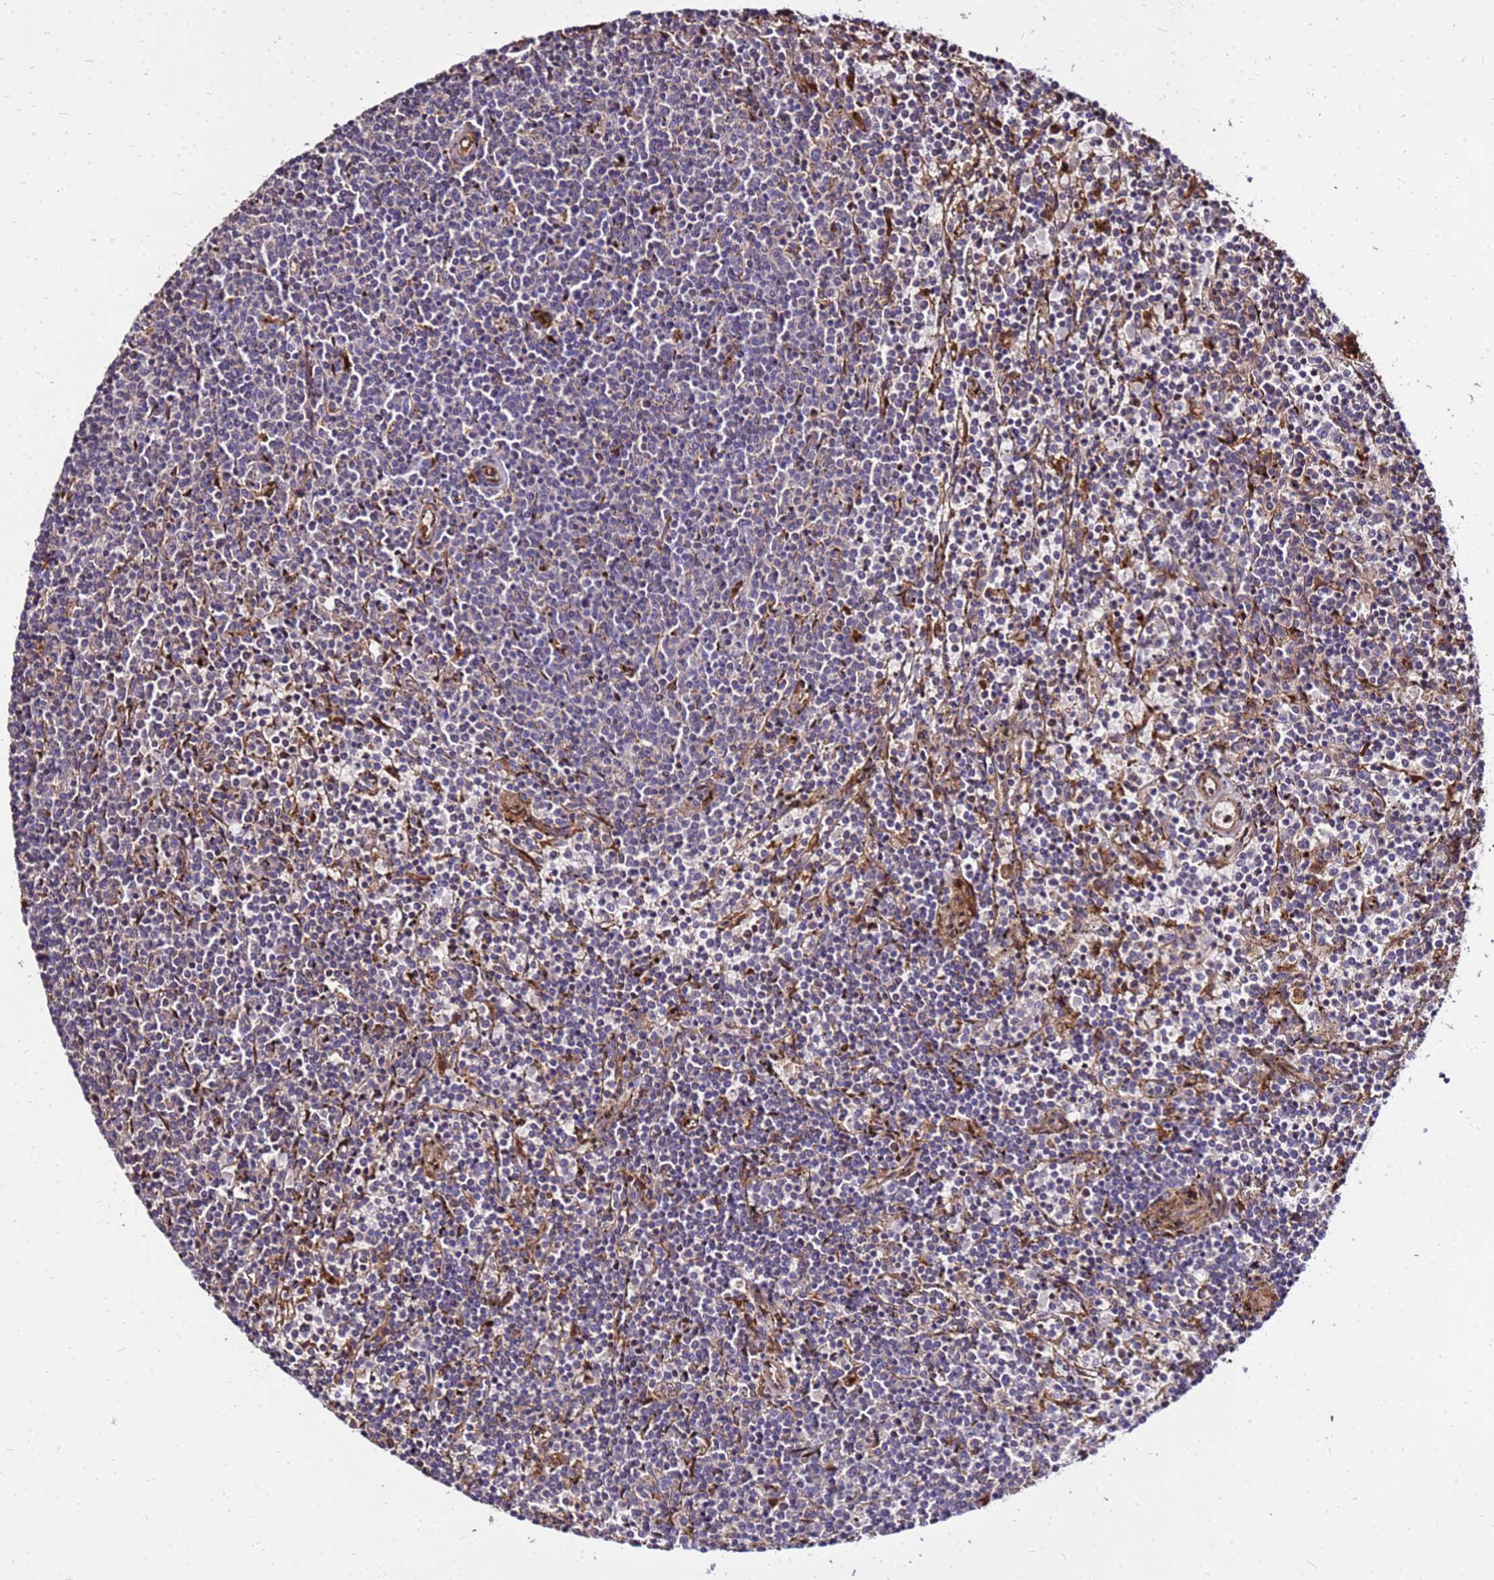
{"staining": {"intensity": "negative", "quantity": "none", "location": "none"}, "tissue": "lymphoma", "cell_type": "Tumor cells", "image_type": "cancer", "snomed": [{"axis": "morphology", "description": "Malignant lymphoma, non-Hodgkin's type, Low grade"}, {"axis": "topography", "description": "Spleen"}], "caption": "This histopathology image is of malignant lymphoma, non-Hodgkin's type (low-grade) stained with immunohistochemistry (IHC) to label a protein in brown with the nuclei are counter-stained blue. There is no staining in tumor cells.", "gene": "WWC2", "patient": {"sex": "female", "age": 50}}